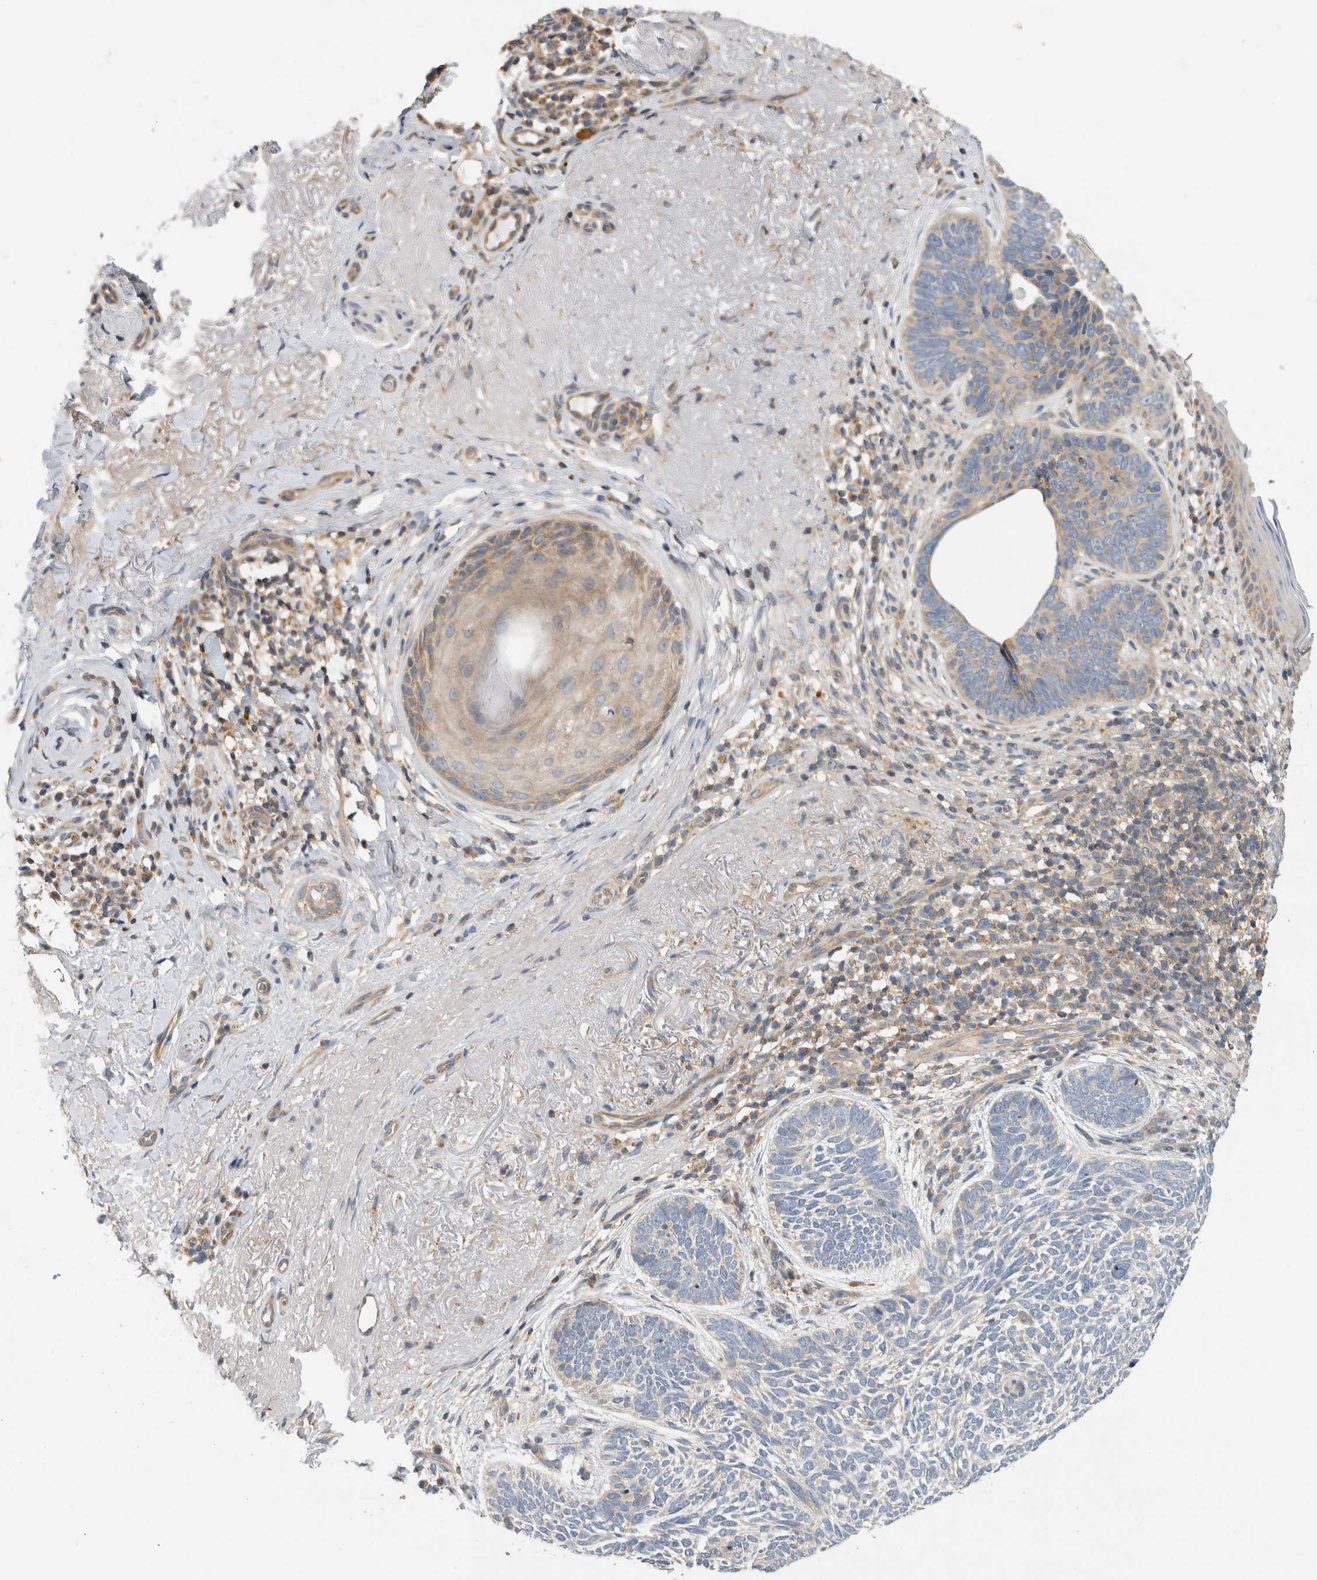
{"staining": {"intensity": "negative", "quantity": "none", "location": "none"}, "tissue": "skin cancer", "cell_type": "Tumor cells", "image_type": "cancer", "snomed": [{"axis": "morphology", "description": "Basal cell carcinoma"}, {"axis": "topography", "description": "Skin"}], "caption": "Immunohistochemical staining of human basal cell carcinoma (skin) reveals no significant expression in tumor cells.", "gene": "GRIK2", "patient": {"sex": "female", "age": 85}}